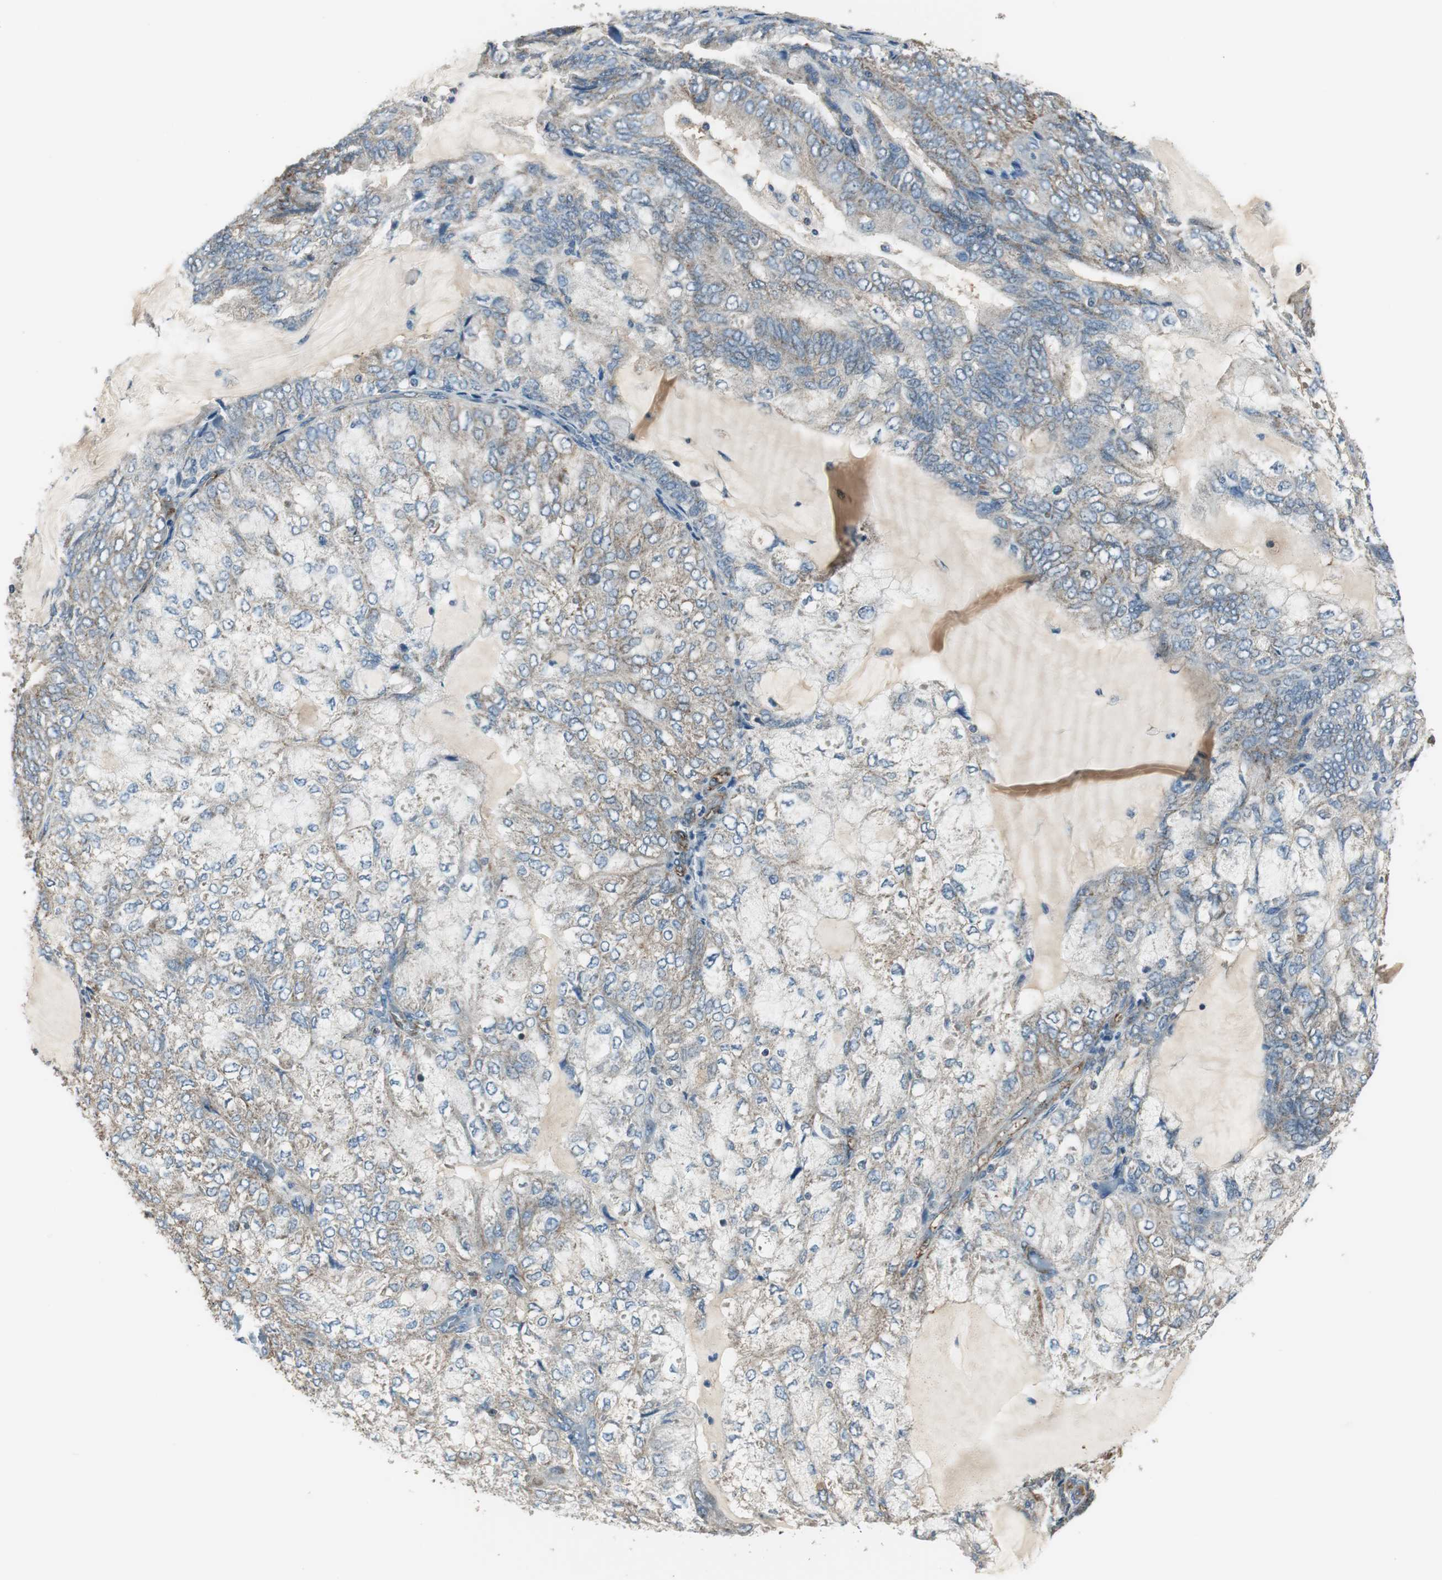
{"staining": {"intensity": "weak", "quantity": ">75%", "location": "cytoplasmic/membranous"}, "tissue": "endometrial cancer", "cell_type": "Tumor cells", "image_type": "cancer", "snomed": [{"axis": "morphology", "description": "Adenocarcinoma, NOS"}, {"axis": "topography", "description": "Endometrium"}], "caption": "Immunohistochemistry (IHC) staining of adenocarcinoma (endometrial), which exhibits low levels of weak cytoplasmic/membranous staining in about >75% of tumor cells indicating weak cytoplasmic/membranous protein positivity. The staining was performed using DAB (3,3'-diaminobenzidine) (brown) for protein detection and nuclei were counterstained in hematoxylin (blue).", "gene": "MSTO1", "patient": {"sex": "female", "age": 81}}